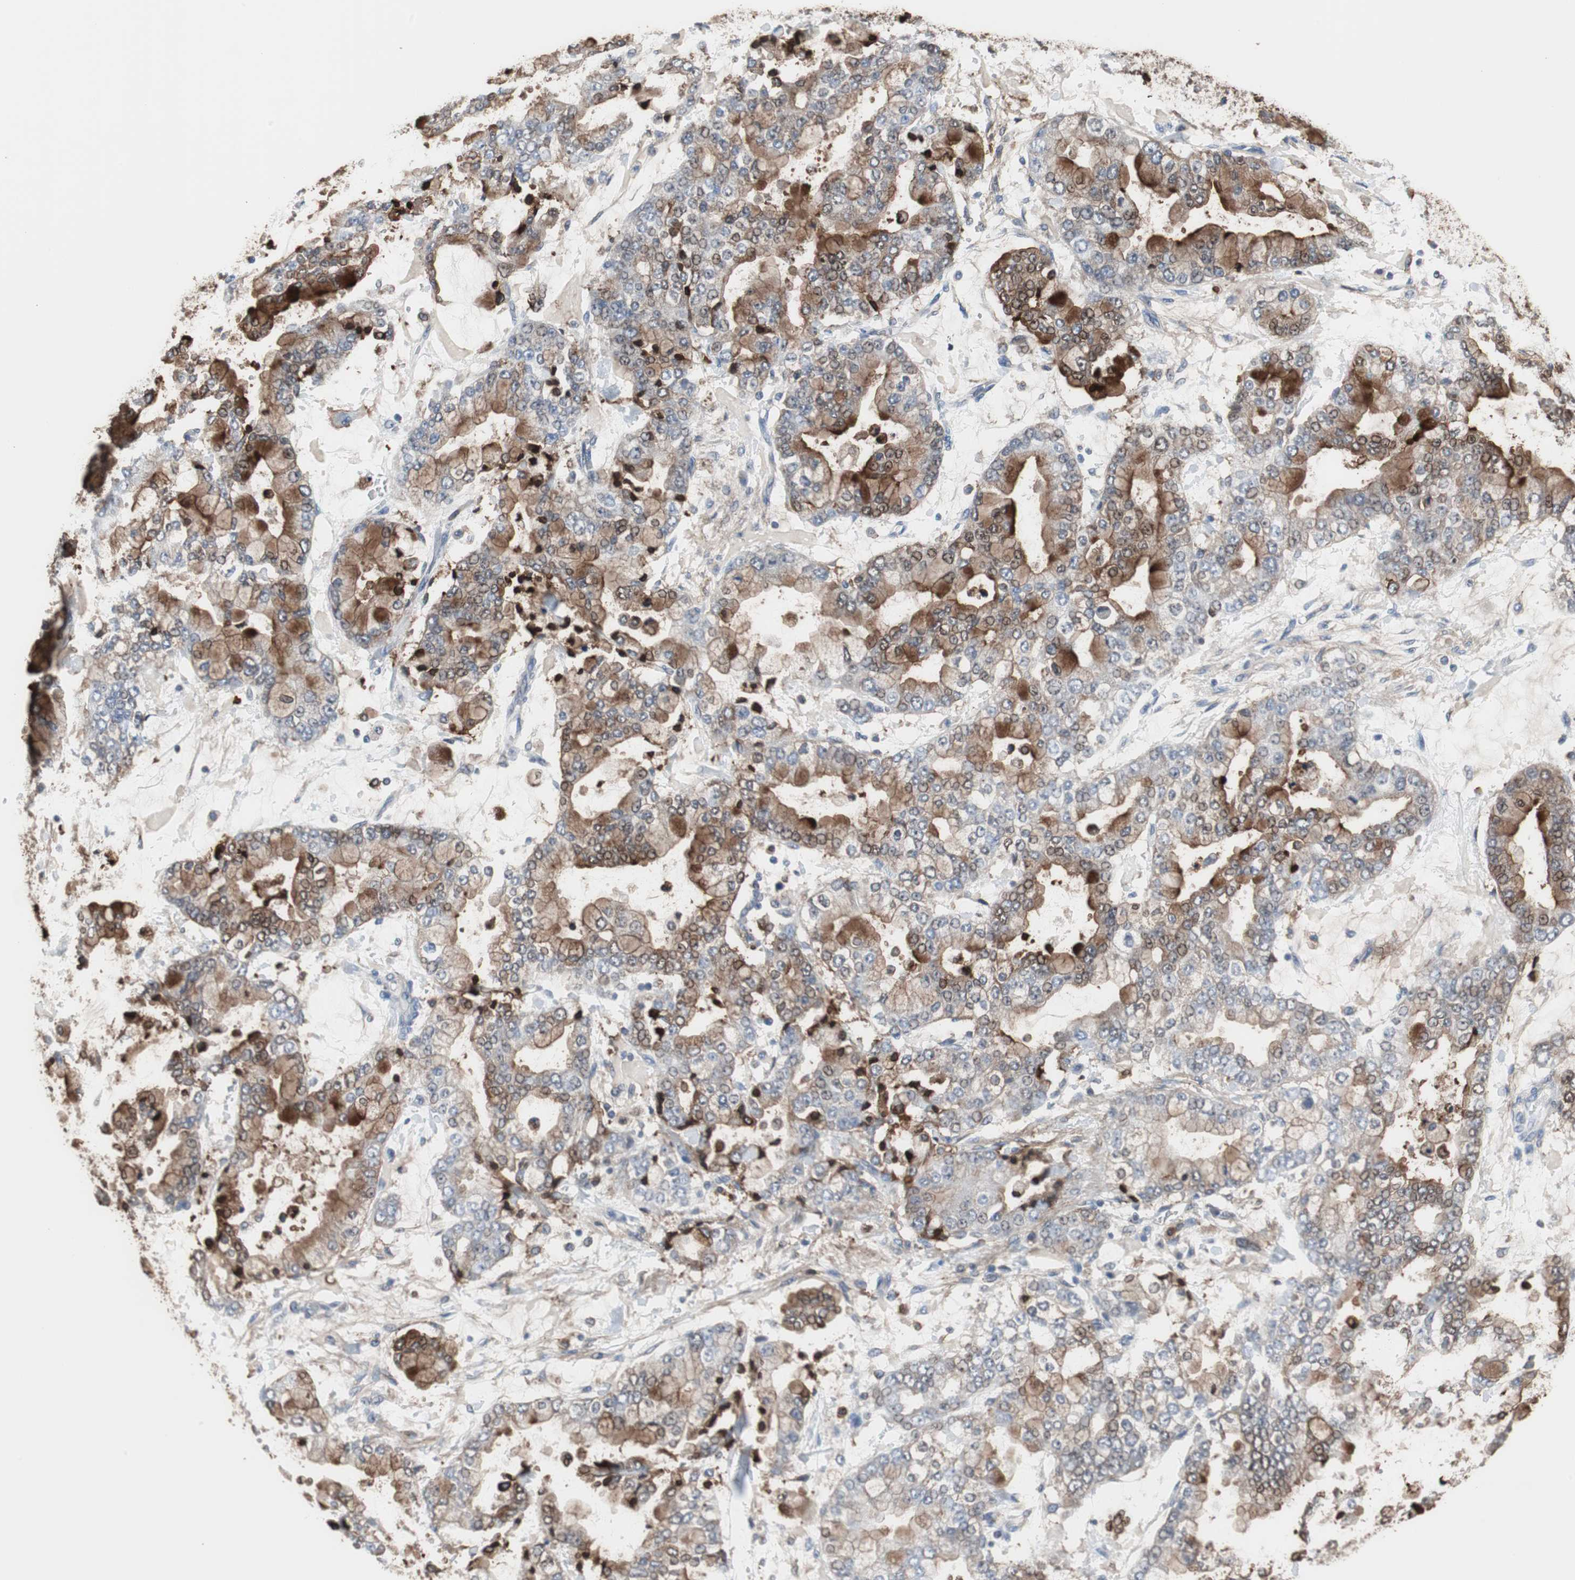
{"staining": {"intensity": "moderate", "quantity": ">75%", "location": "cytoplasmic/membranous,nuclear"}, "tissue": "stomach cancer", "cell_type": "Tumor cells", "image_type": "cancer", "snomed": [{"axis": "morphology", "description": "Adenocarcinoma, NOS"}, {"axis": "topography", "description": "Stomach"}], "caption": "Protein staining by IHC shows moderate cytoplasmic/membranous and nuclear positivity in approximately >75% of tumor cells in adenocarcinoma (stomach).", "gene": "ANXA4", "patient": {"sex": "male", "age": 76}}